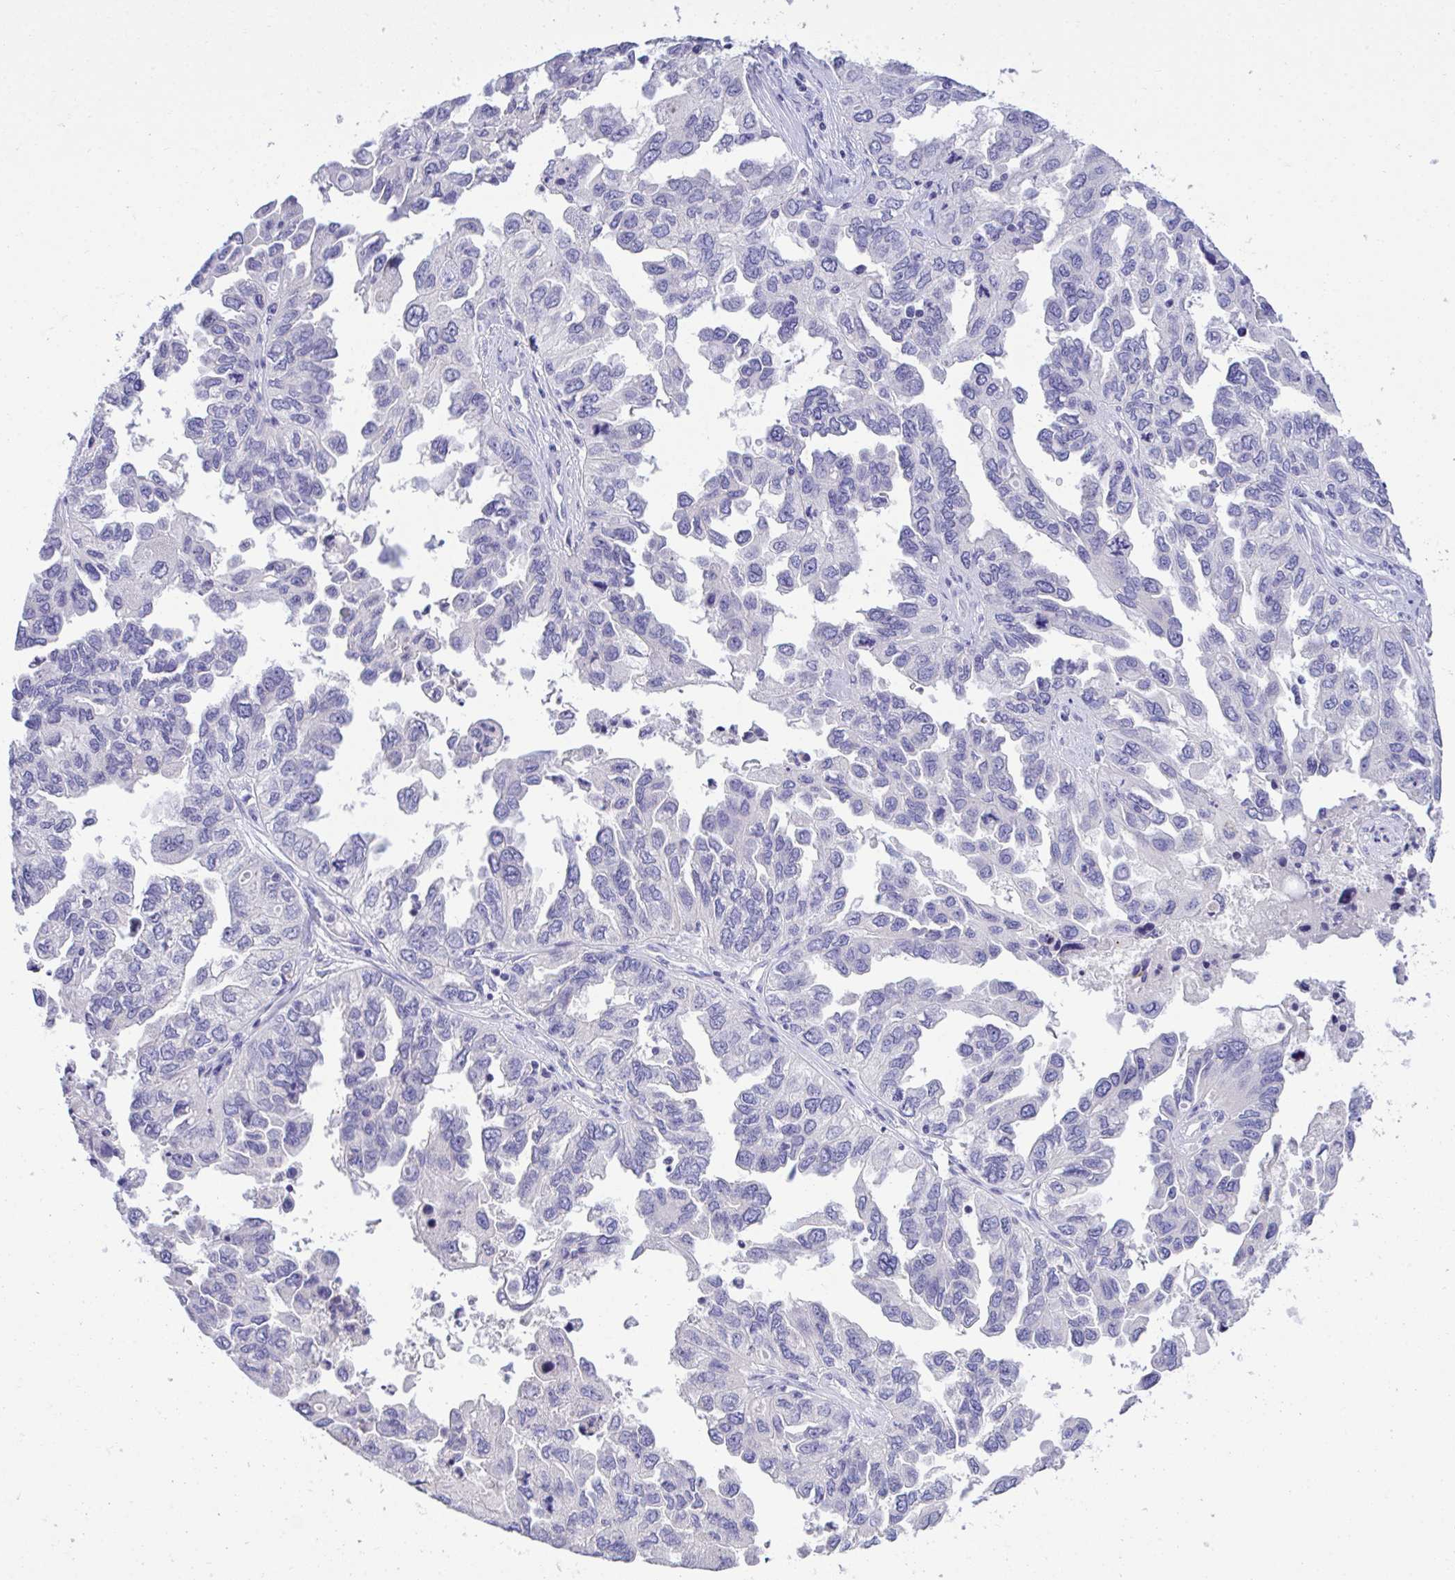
{"staining": {"intensity": "negative", "quantity": "none", "location": "none"}, "tissue": "ovarian cancer", "cell_type": "Tumor cells", "image_type": "cancer", "snomed": [{"axis": "morphology", "description": "Cystadenocarcinoma, serous, NOS"}, {"axis": "topography", "description": "Ovary"}], "caption": "Immunohistochemistry of ovarian serous cystadenocarcinoma demonstrates no positivity in tumor cells.", "gene": "TMCO5A", "patient": {"sex": "female", "age": 53}}